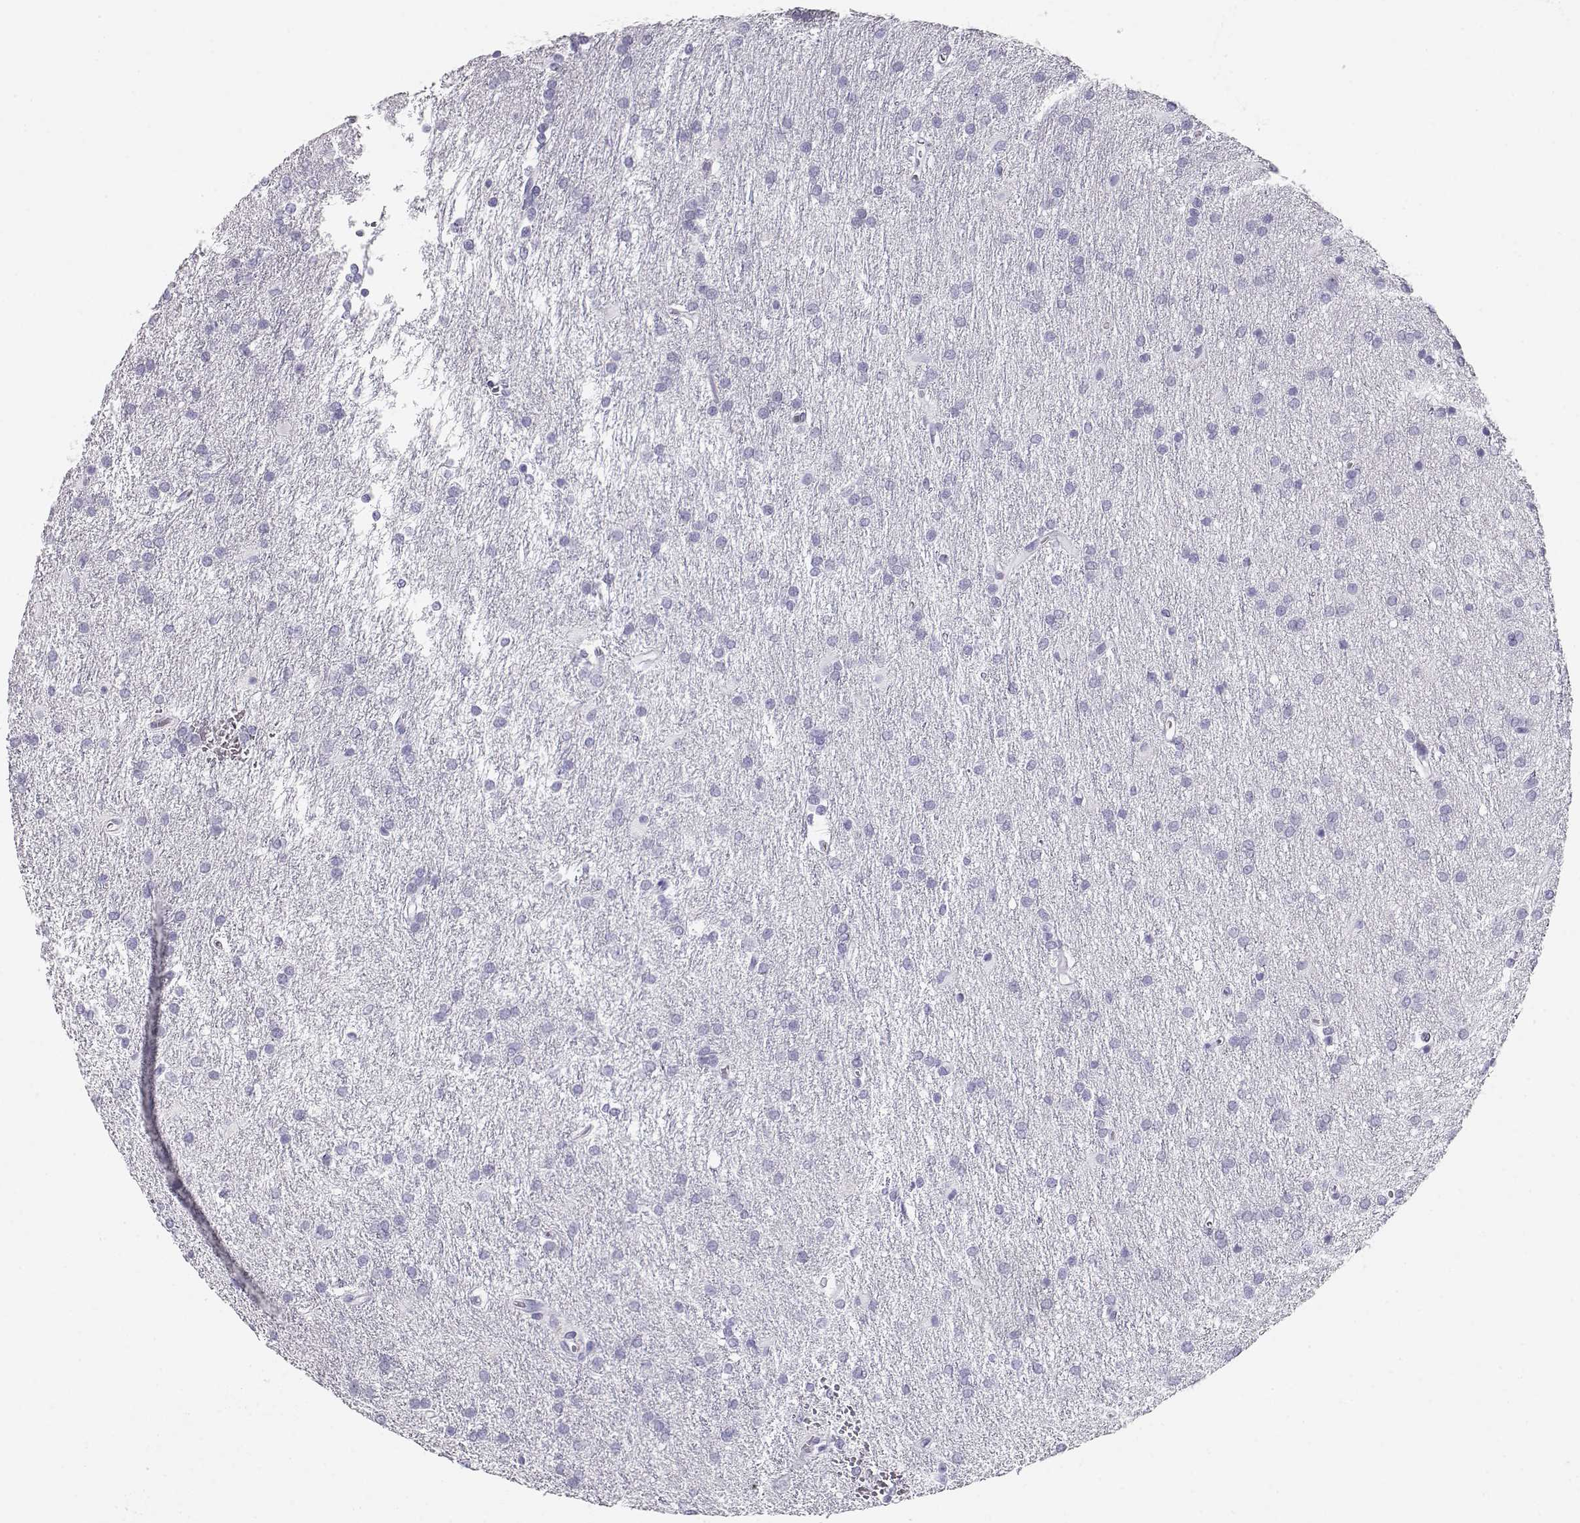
{"staining": {"intensity": "negative", "quantity": "none", "location": "none"}, "tissue": "glioma", "cell_type": "Tumor cells", "image_type": "cancer", "snomed": [{"axis": "morphology", "description": "Glioma, malignant, Low grade"}, {"axis": "topography", "description": "Brain"}], "caption": "Tumor cells show no significant positivity in glioma.", "gene": "MAGEC1", "patient": {"sex": "female", "age": 32}}